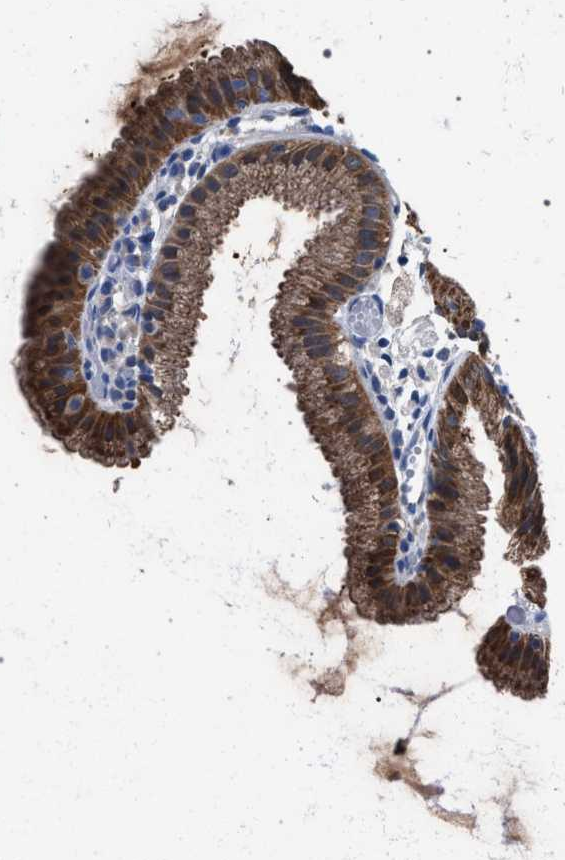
{"staining": {"intensity": "strong", "quantity": ">75%", "location": "cytoplasmic/membranous"}, "tissue": "gallbladder", "cell_type": "Glandular cells", "image_type": "normal", "snomed": [{"axis": "morphology", "description": "Normal tissue, NOS"}, {"axis": "topography", "description": "Gallbladder"}], "caption": "Immunohistochemistry (IHC) staining of benign gallbladder, which demonstrates high levels of strong cytoplasmic/membranous staining in approximately >75% of glandular cells indicating strong cytoplasmic/membranous protein expression. The staining was performed using DAB (brown) for protein detection and nuclei were counterstained in hematoxylin (blue).", "gene": "CRYZ", "patient": {"sex": "female", "age": 26}}